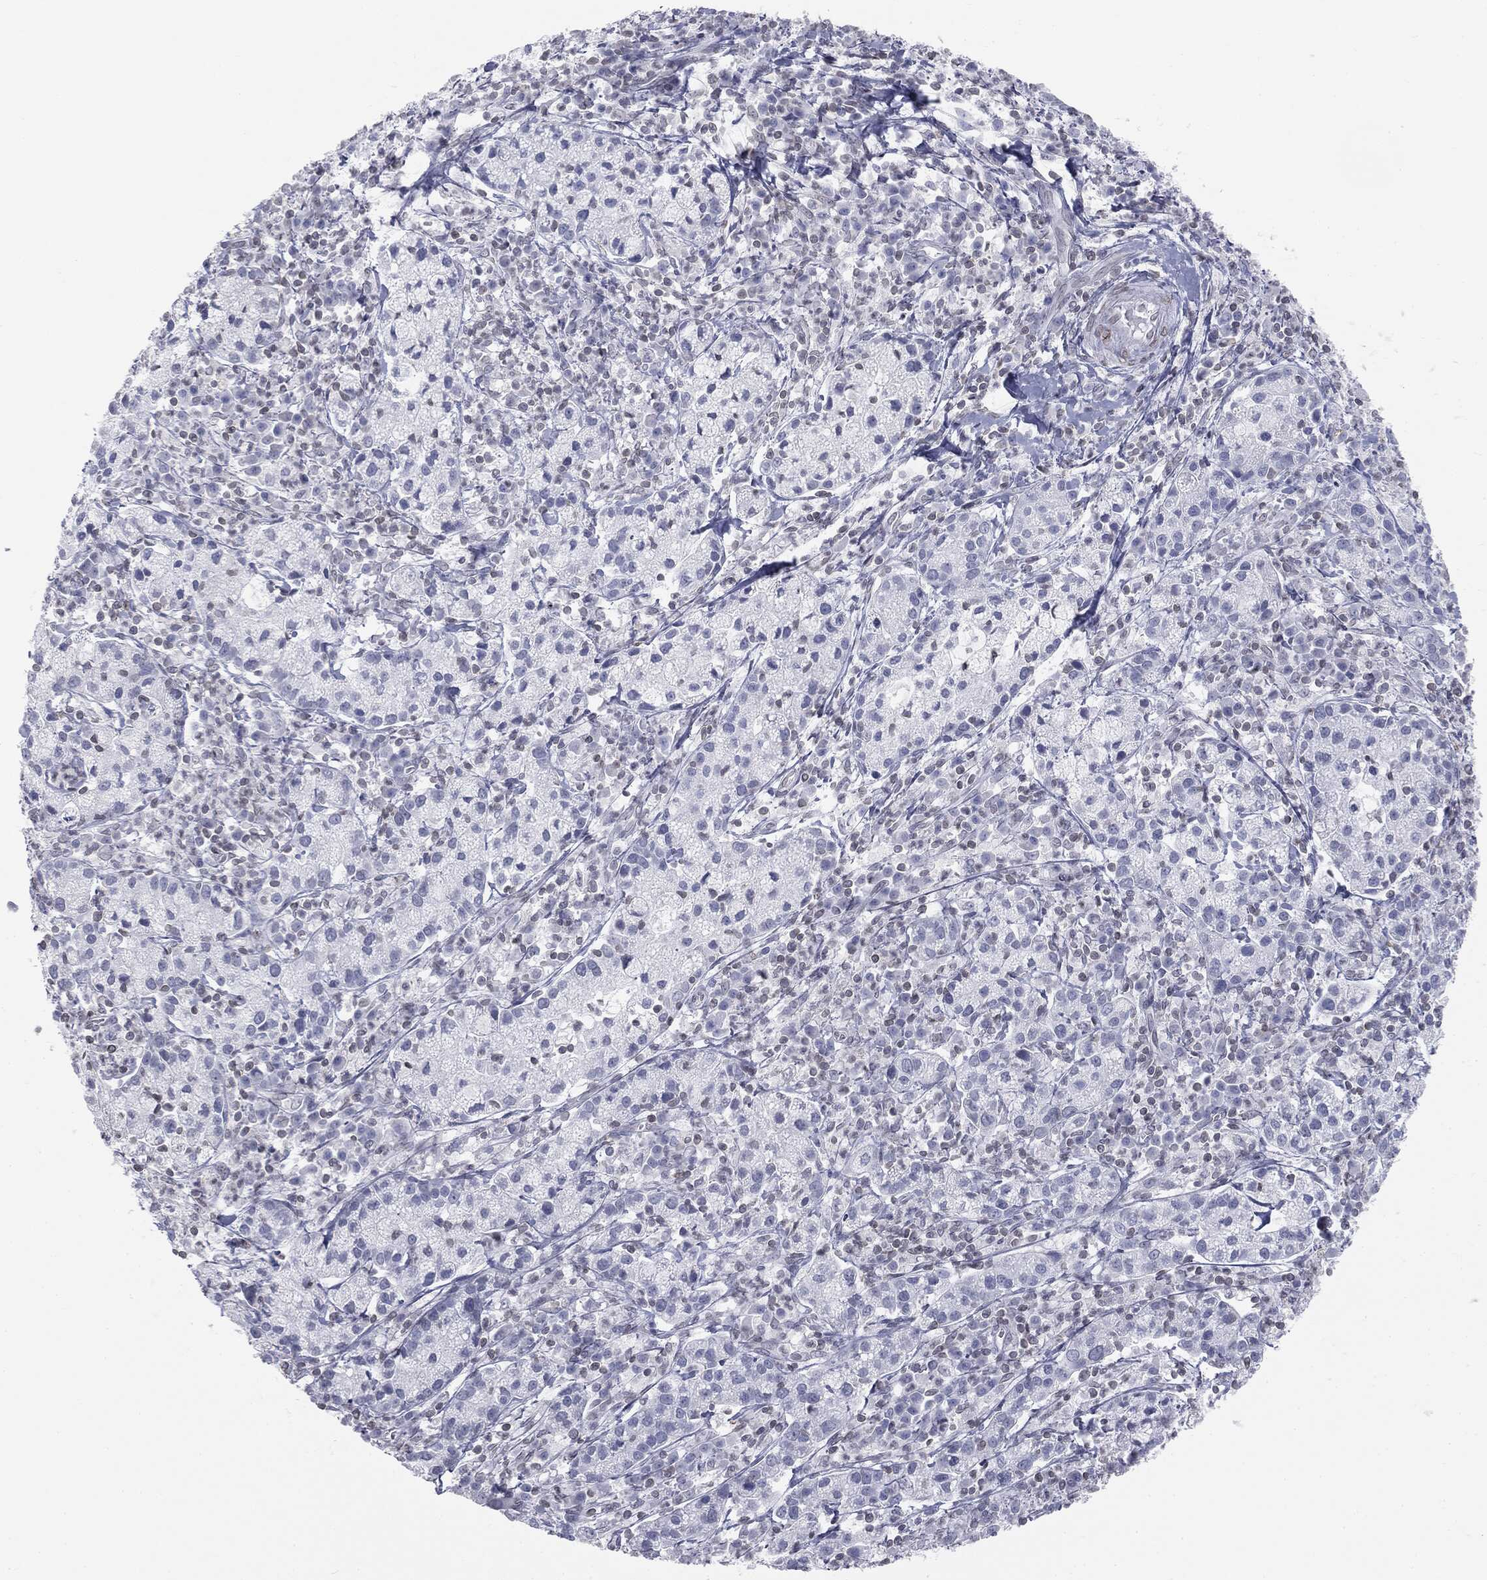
{"staining": {"intensity": "negative", "quantity": "none", "location": "none"}, "tissue": "cervical cancer", "cell_type": "Tumor cells", "image_type": "cancer", "snomed": [{"axis": "morphology", "description": "Normal tissue, NOS"}, {"axis": "morphology", "description": "Adenocarcinoma, NOS"}, {"axis": "topography", "description": "Cervix"}], "caption": "This photomicrograph is of cervical cancer stained with IHC to label a protein in brown with the nuclei are counter-stained blue. There is no expression in tumor cells.", "gene": "ALDOB", "patient": {"sex": "female", "age": 44}}